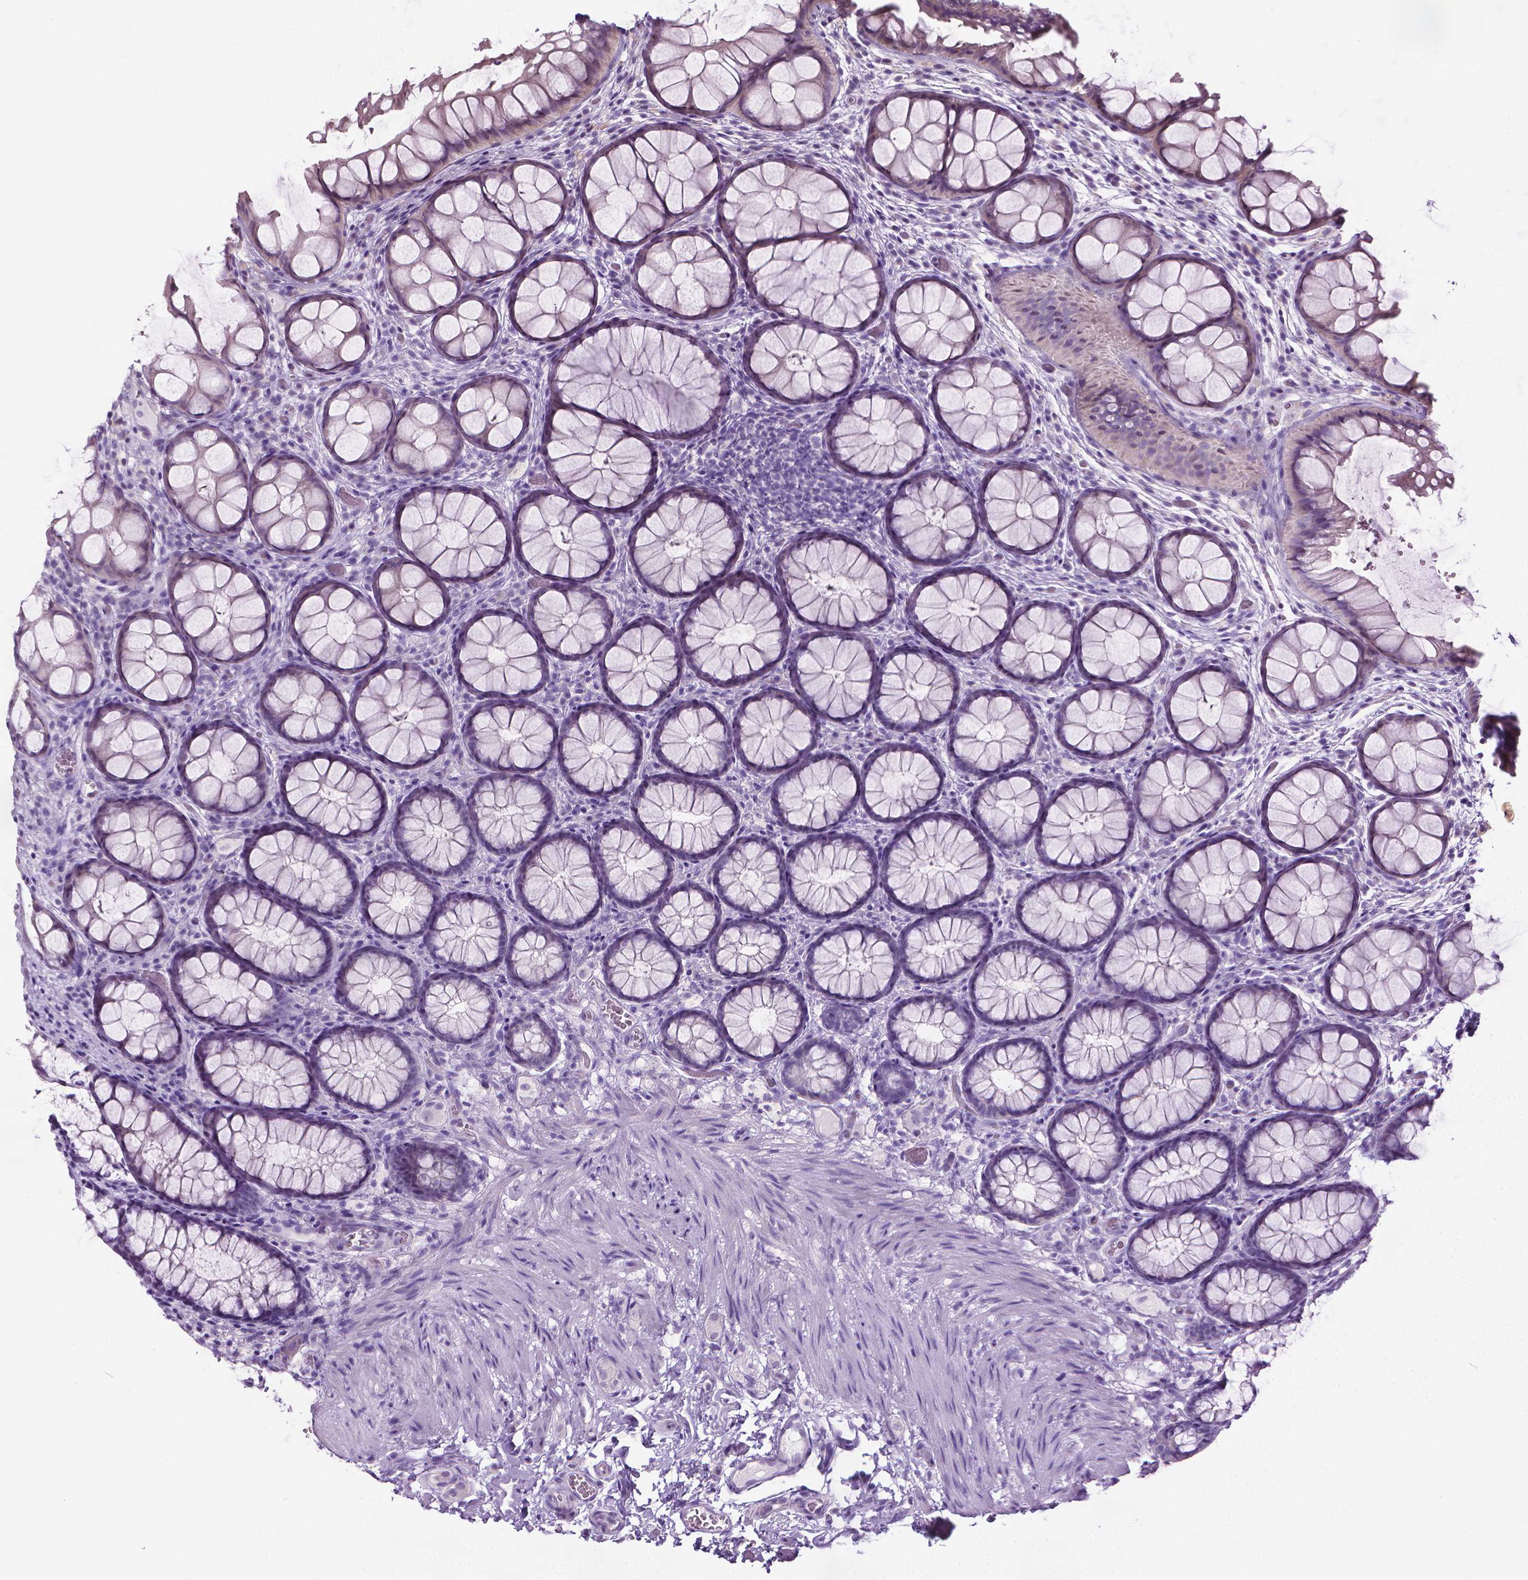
{"staining": {"intensity": "negative", "quantity": "none", "location": "none"}, "tissue": "rectum", "cell_type": "Glandular cells", "image_type": "normal", "snomed": [{"axis": "morphology", "description": "Normal tissue, NOS"}, {"axis": "topography", "description": "Rectum"}], "caption": "This is an immunohistochemistry (IHC) photomicrograph of normal rectum. There is no positivity in glandular cells.", "gene": "DNAI7", "patient": {"sex": "female", "age": 62}}